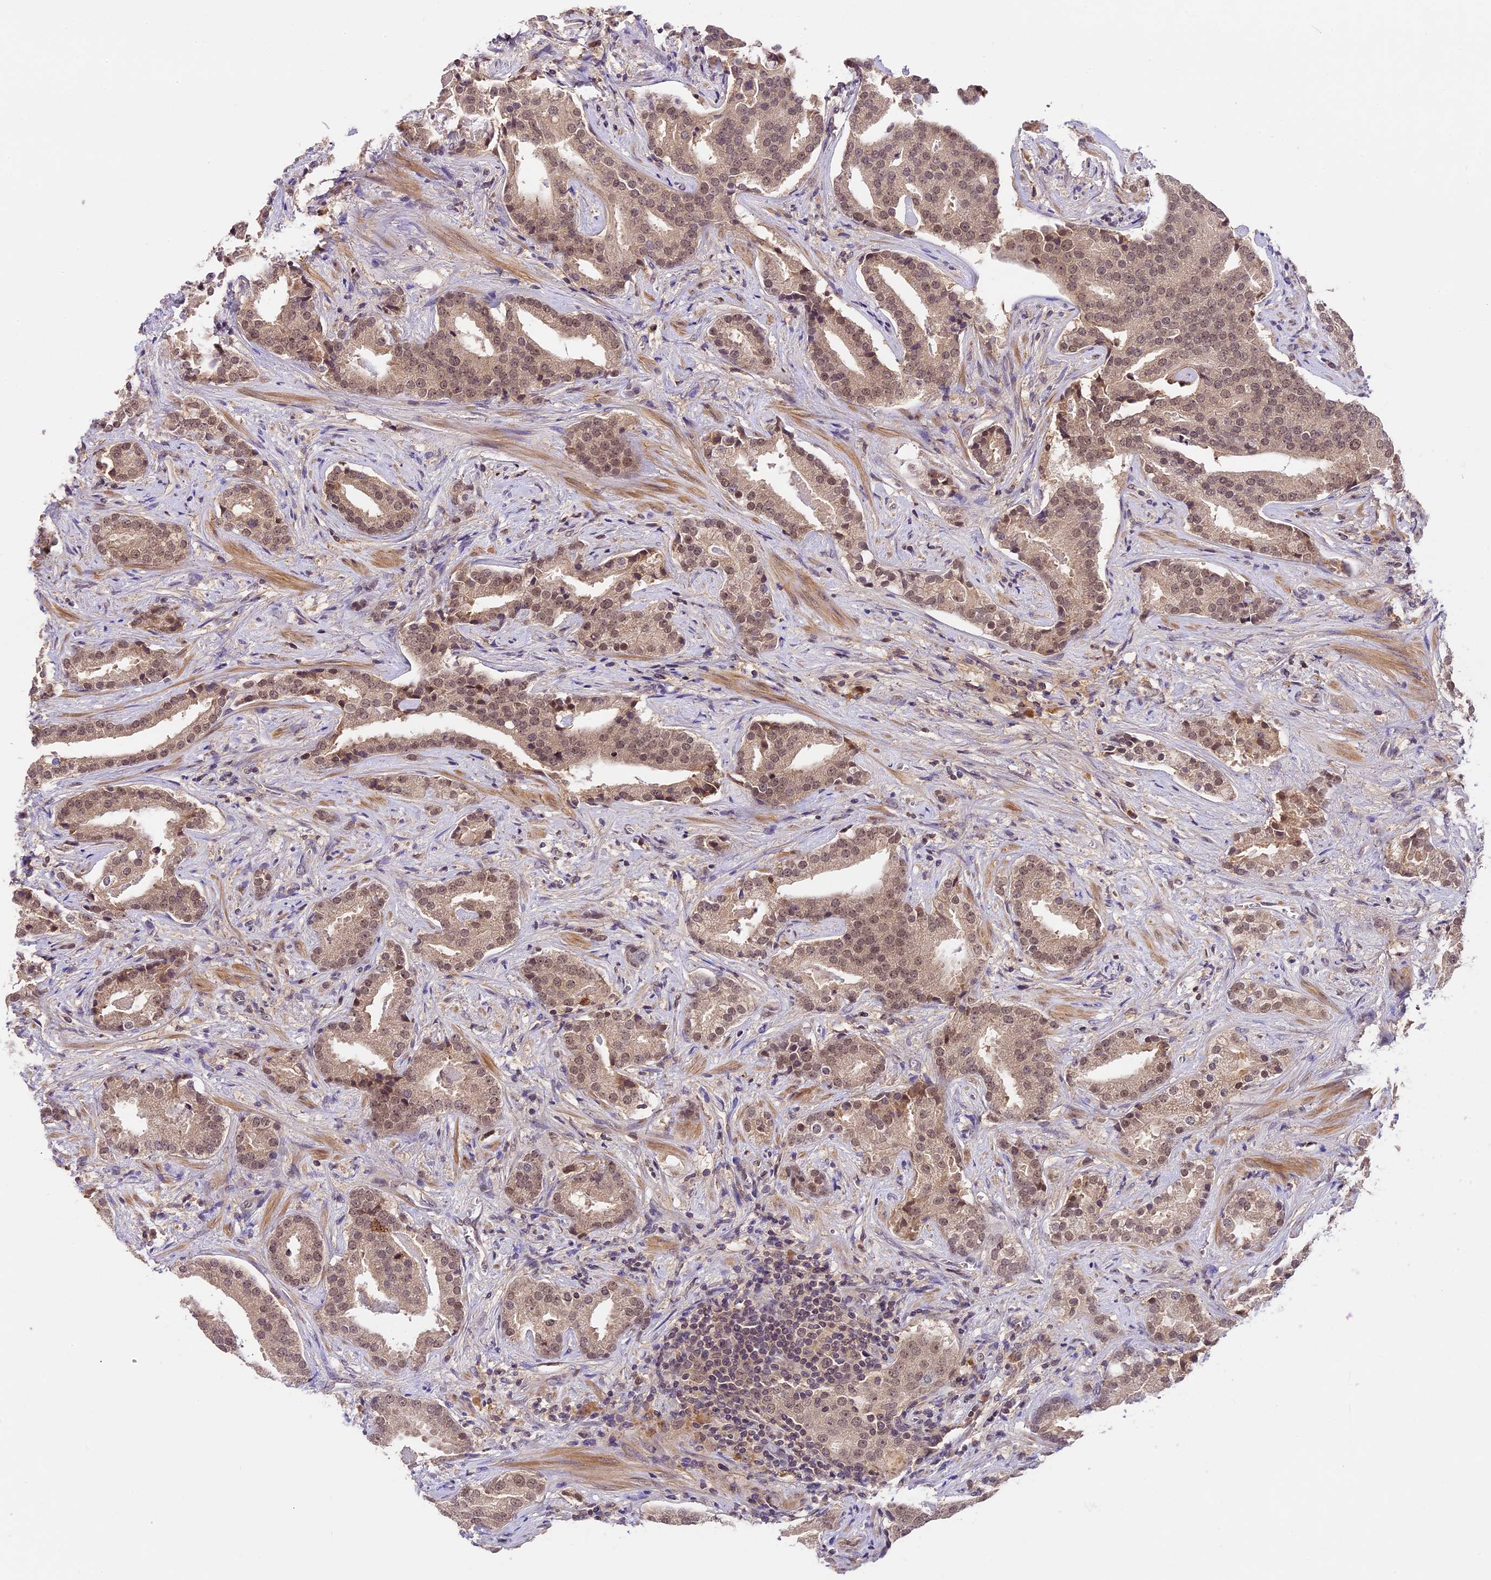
{"staining": {"intensity": "weak", "quantity": ">75%", "location": "cytoplasmic/membranous,nuclear"}, "tissue": "prostate cancer", "cell_type": "Tumor cells", "image_type": "cancer", "snomed": [{"axis": "morphology", "description": "Adenocarcinoma, Low grade"}, {"axis": "topography", "description": "Prostate"}], "caption": "Low-grade adenocarcinoma (prostate) stained for a protein reveals weak cytoplasmic/membranous and nuclear positivity in tumor cells.", "gene": "ATP10A", "patient": {"sex": "male", "age": 67}}